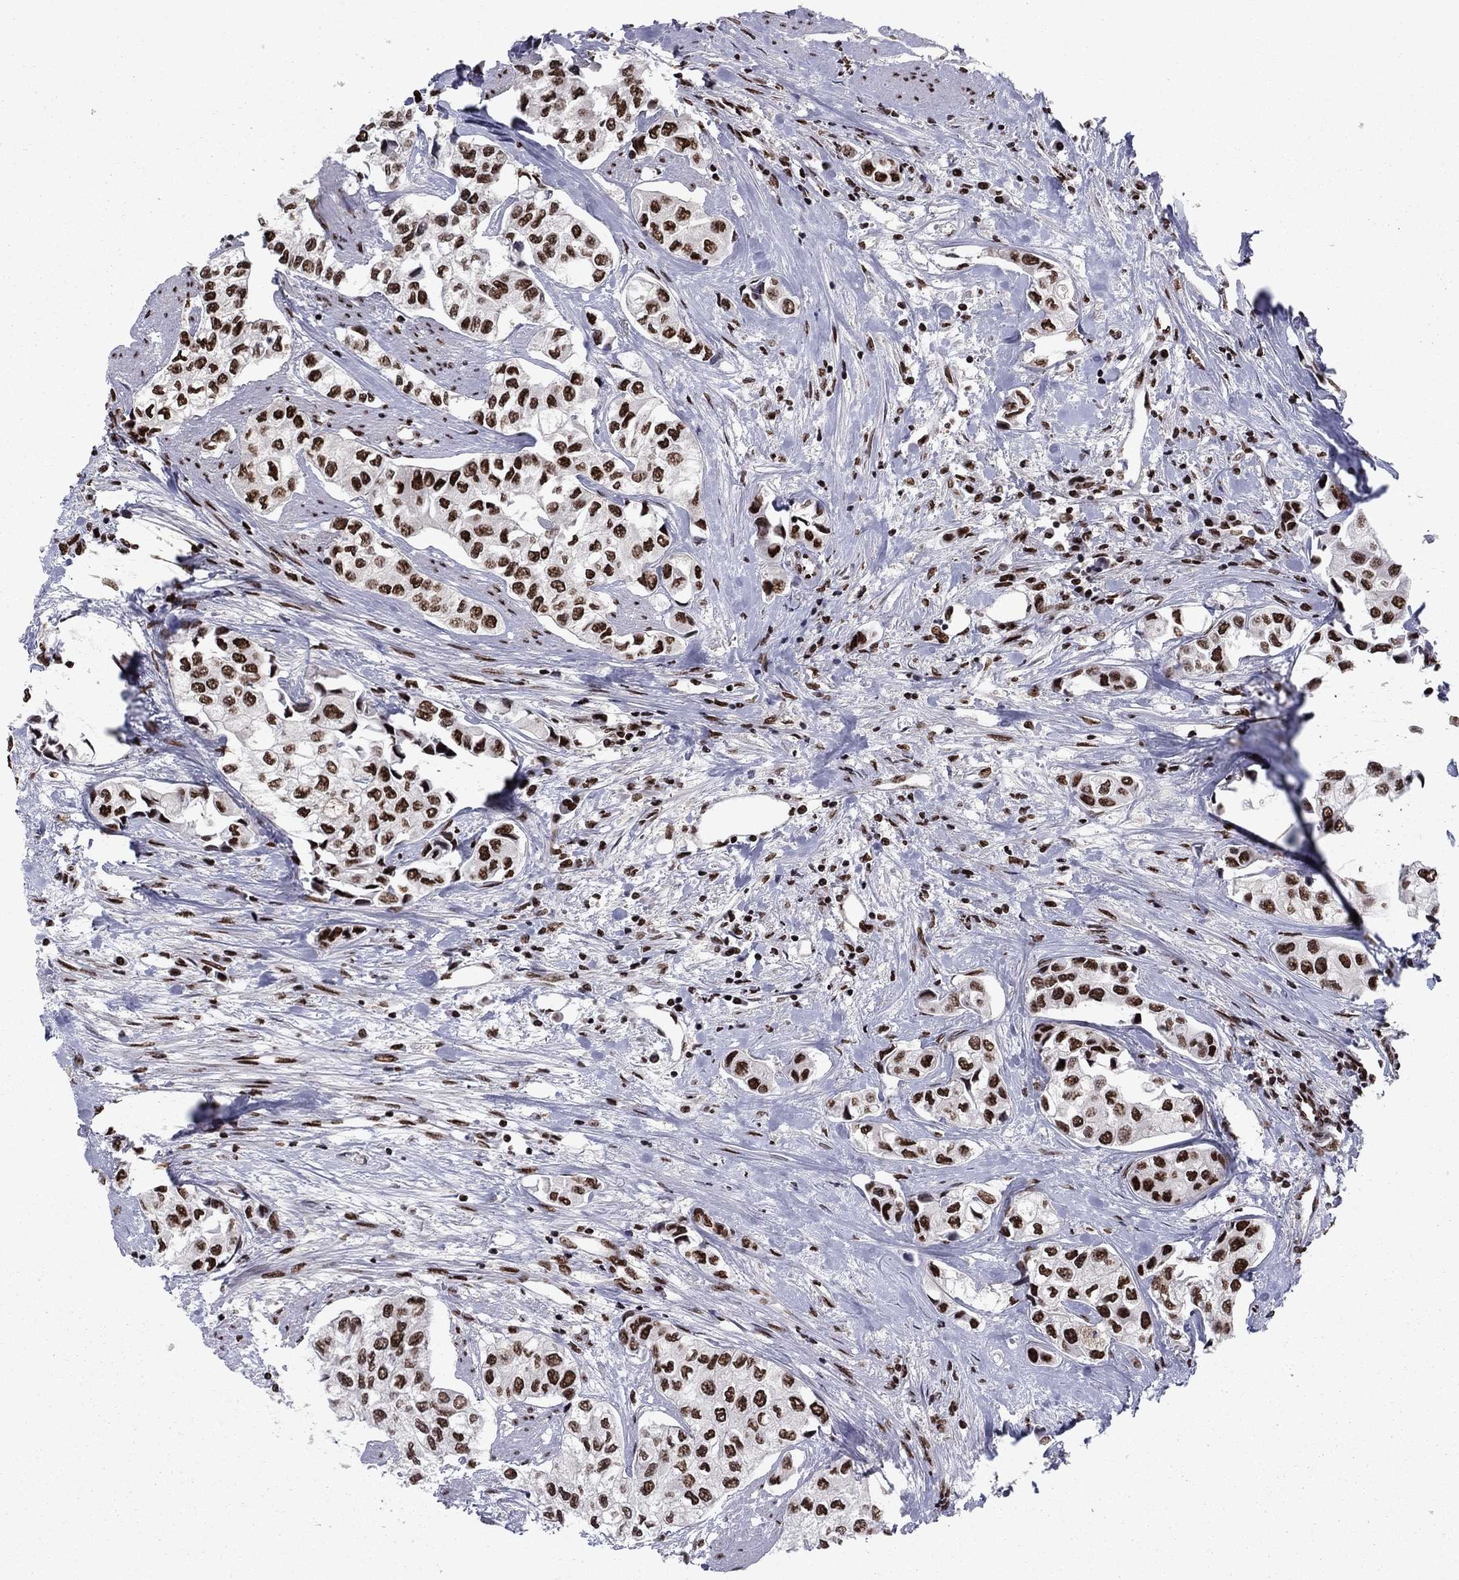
{"staining": {"intensity": "strong", "quantity": ">75%", "location": "nuclear"}, "tissue": "urothelial cancer", "cell_type": "Tumor cells", "image_type": "cancer", "snomed": [{"axis": "morphology", "description": "Urothelial carcinoma, High grade"}, {"axis": "topography", "description": "Urinary bladder"}], "caption": "Immunohistochemistry of human urothelial cancer shows high levels of strong nuclear positivity in approximately >75% of tumor cells.", "gene": "USP54", "patient": {"sex": "male", "age": 73}}